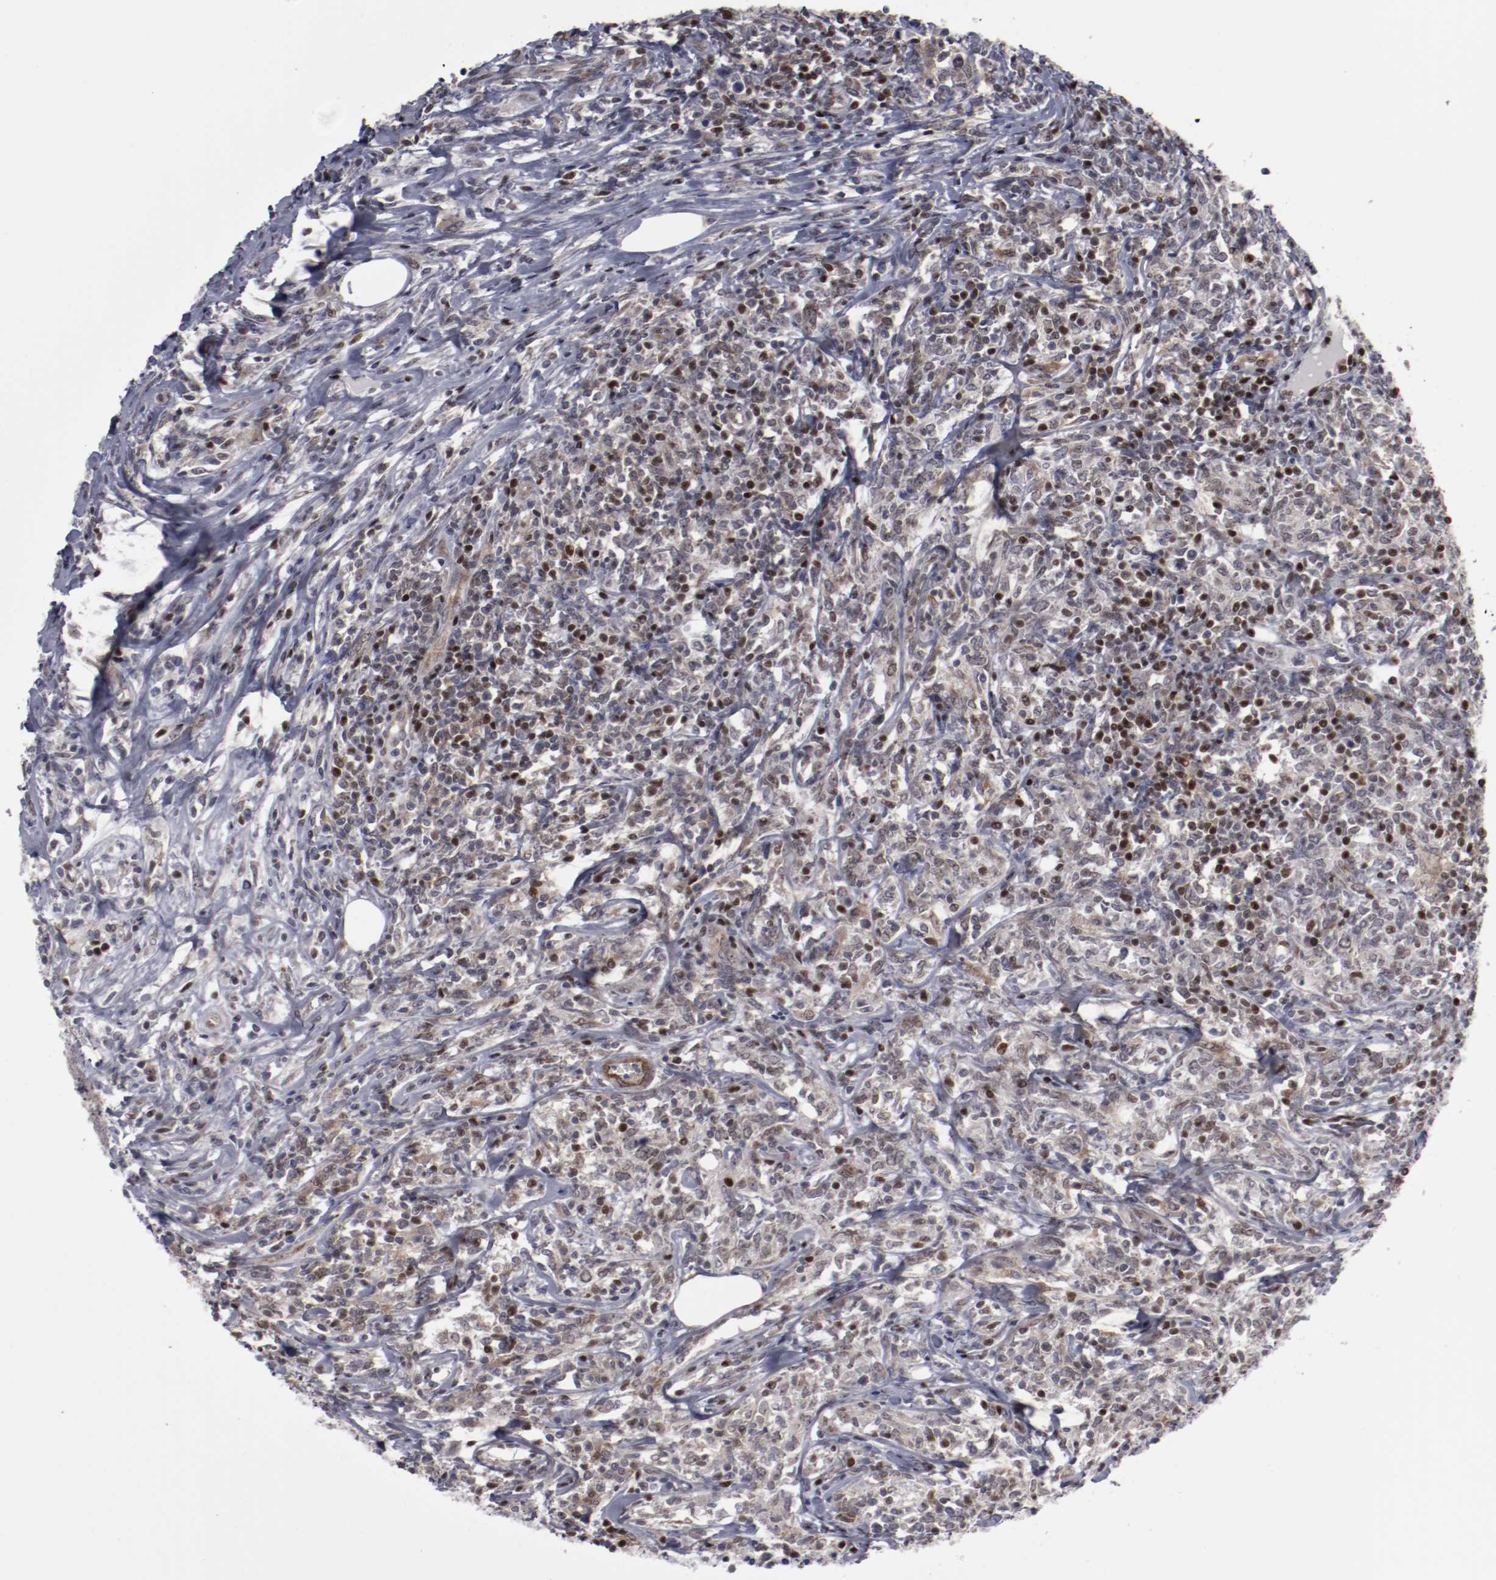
{"staining": {"intensity": "weak", "quantity": "25%-75%", "location": "nuclear"}, "tissue": "lymphoma", "cell_type": "Tumor cells", "image_type": "cancer", "snomed": [{"axis": "morphology", "description": "Malignant lymphoma, non-Hodgkin's type, High grade"}, {"axis": "topography", "description": "Lymph node"}], "caption": "Immunohistochemical staining of human high-grade malignant lymphoma, non-Hodgkin's type demonstrates weak nuclear protein expression in approximately 25%-75% of tumor cells.", "gene": "LEF1", "patient": {"sex": "female", "age": 84}}